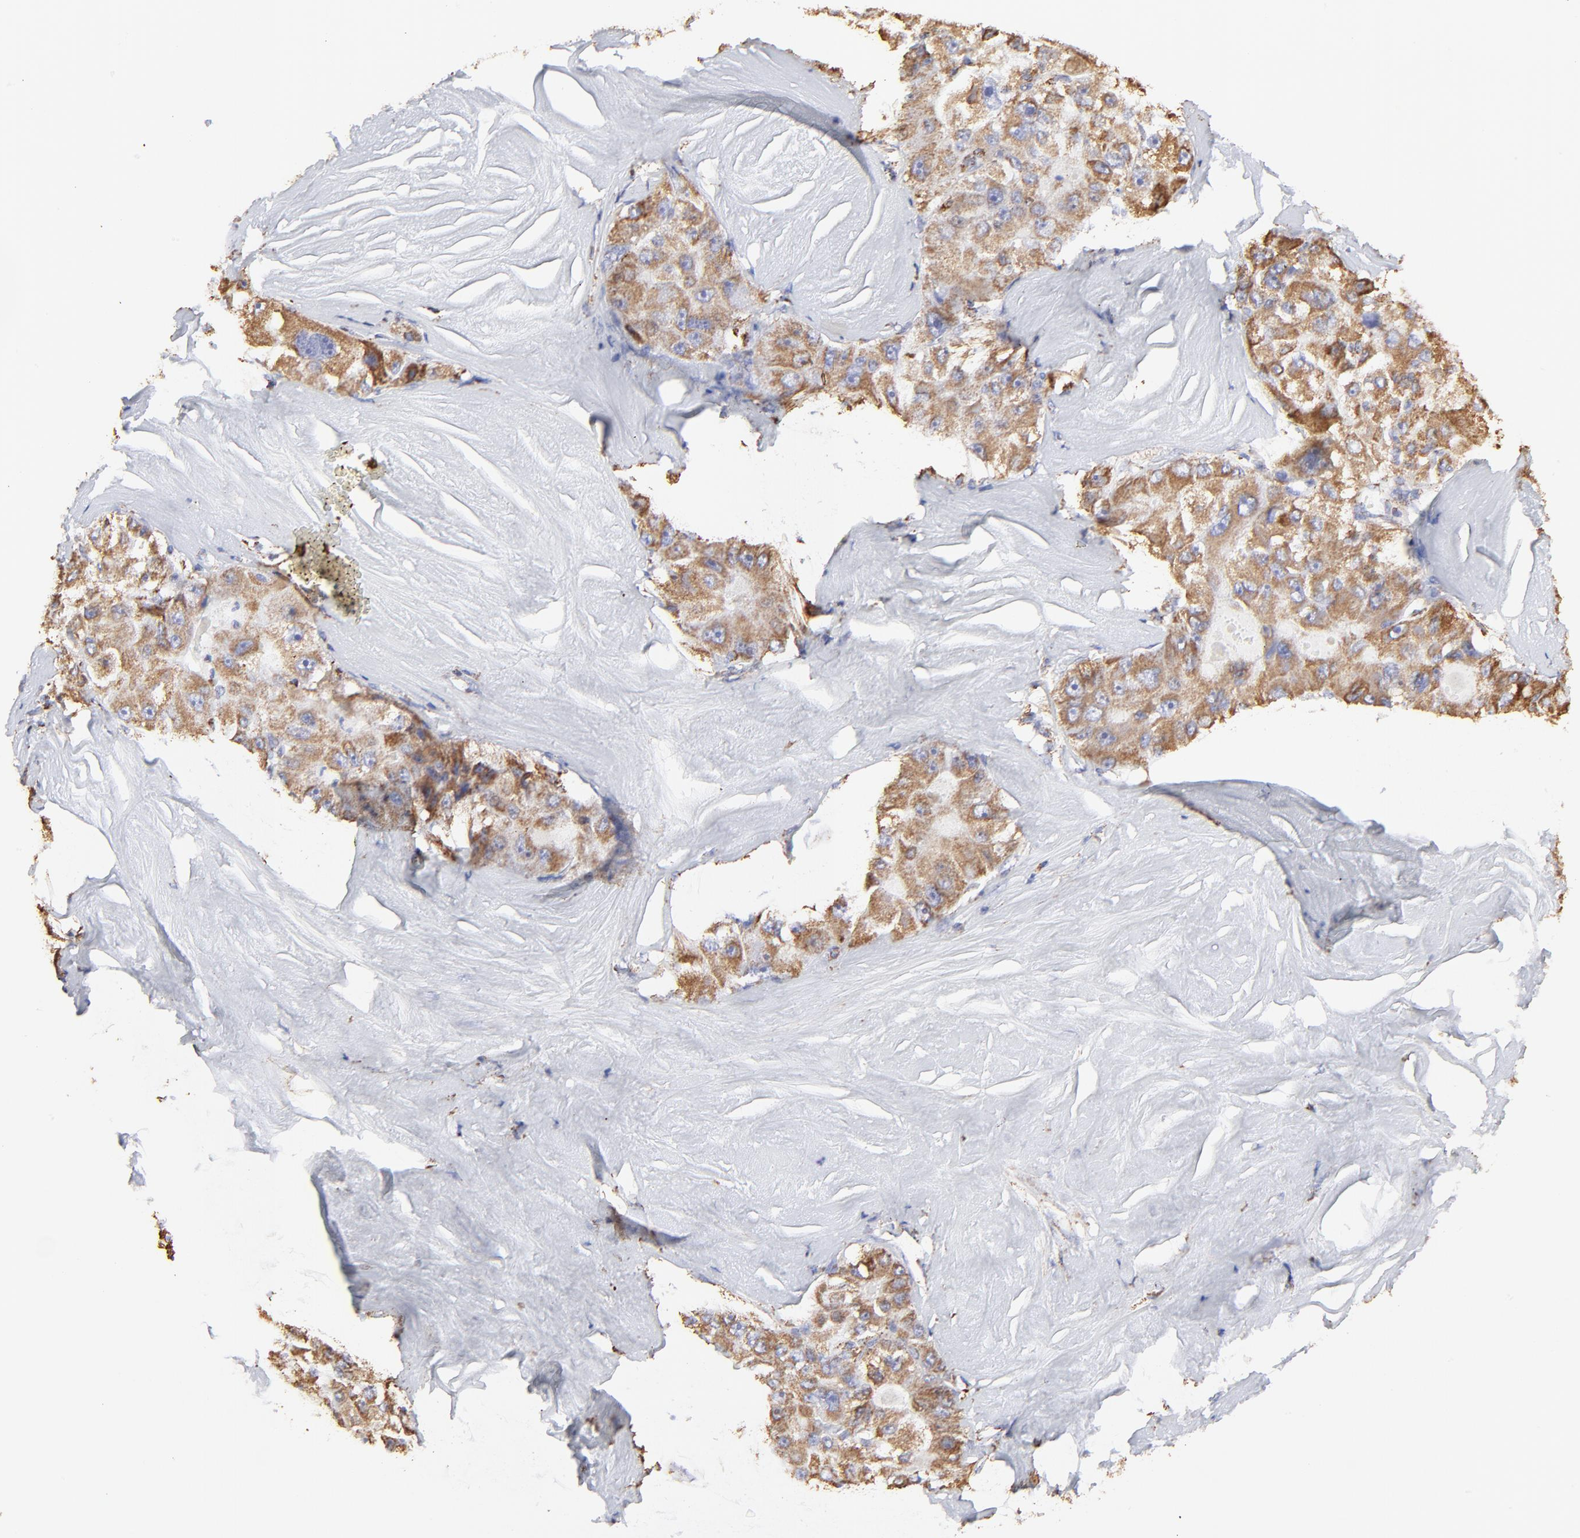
{"staining": {"intensity": "moderate", "quantity": ">75%", "location": "cytoplasmic/membranous"}, "tissue": "liver cancer", "cell_type": "Tumor cells", "image_type": "cancer", "snomed": [{"axis": "morphology", "description": "Carcinoma, Hepatocellular, NOS"}, {"axis": "topography", "description": "Liver"}], "caption": "Immunohistochemistry photomicrograph of neoplastic tissue: human liver hepatocellular carcinoma stained using immunohistochemistry (IHC) shows medium levels of moderate protein expression localized specifically in the cytoplasmic/membranous of tumor cells, appearing as a cytoplasmic/membranous brown color.", "gene": "COX4I1", "patient": {"sex": "male", "age": 80}}